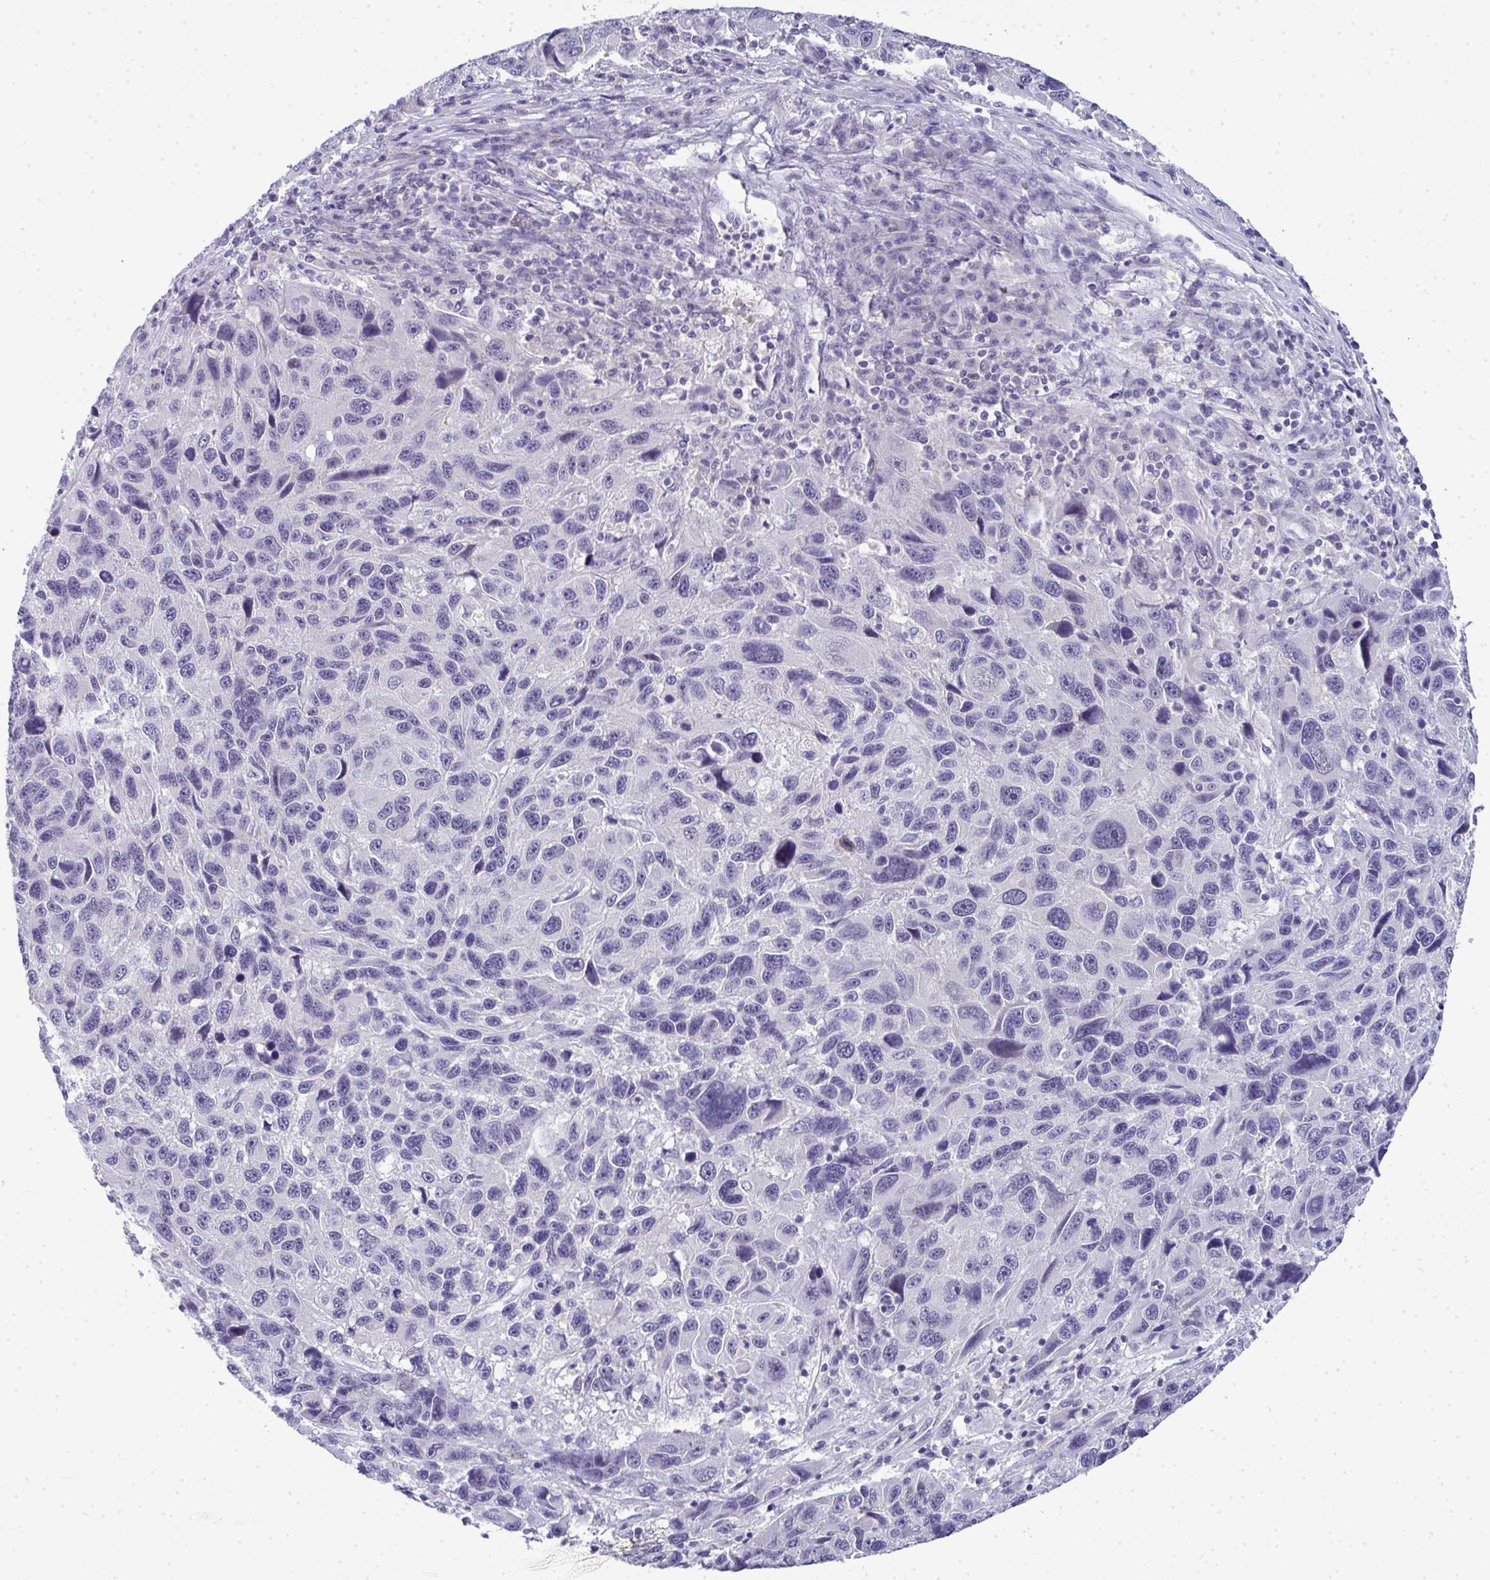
{"staining": {"intensity": "negative", "quantity": "none", "location": "none"}, "tissue": "melanoma", "cell_type": "Tumor cells", "image_type": "cancer", "snomed": [{"axis": "morphology", "description": "Malignant melanoma, NOS"}, {"axis": "topography", "description": "Skin"}], "caption": "The micrograph reveals no staining of tumor cells in melanoma.", "gene": "TMEM82", "patient": {"sex": "male", "age": 53}}